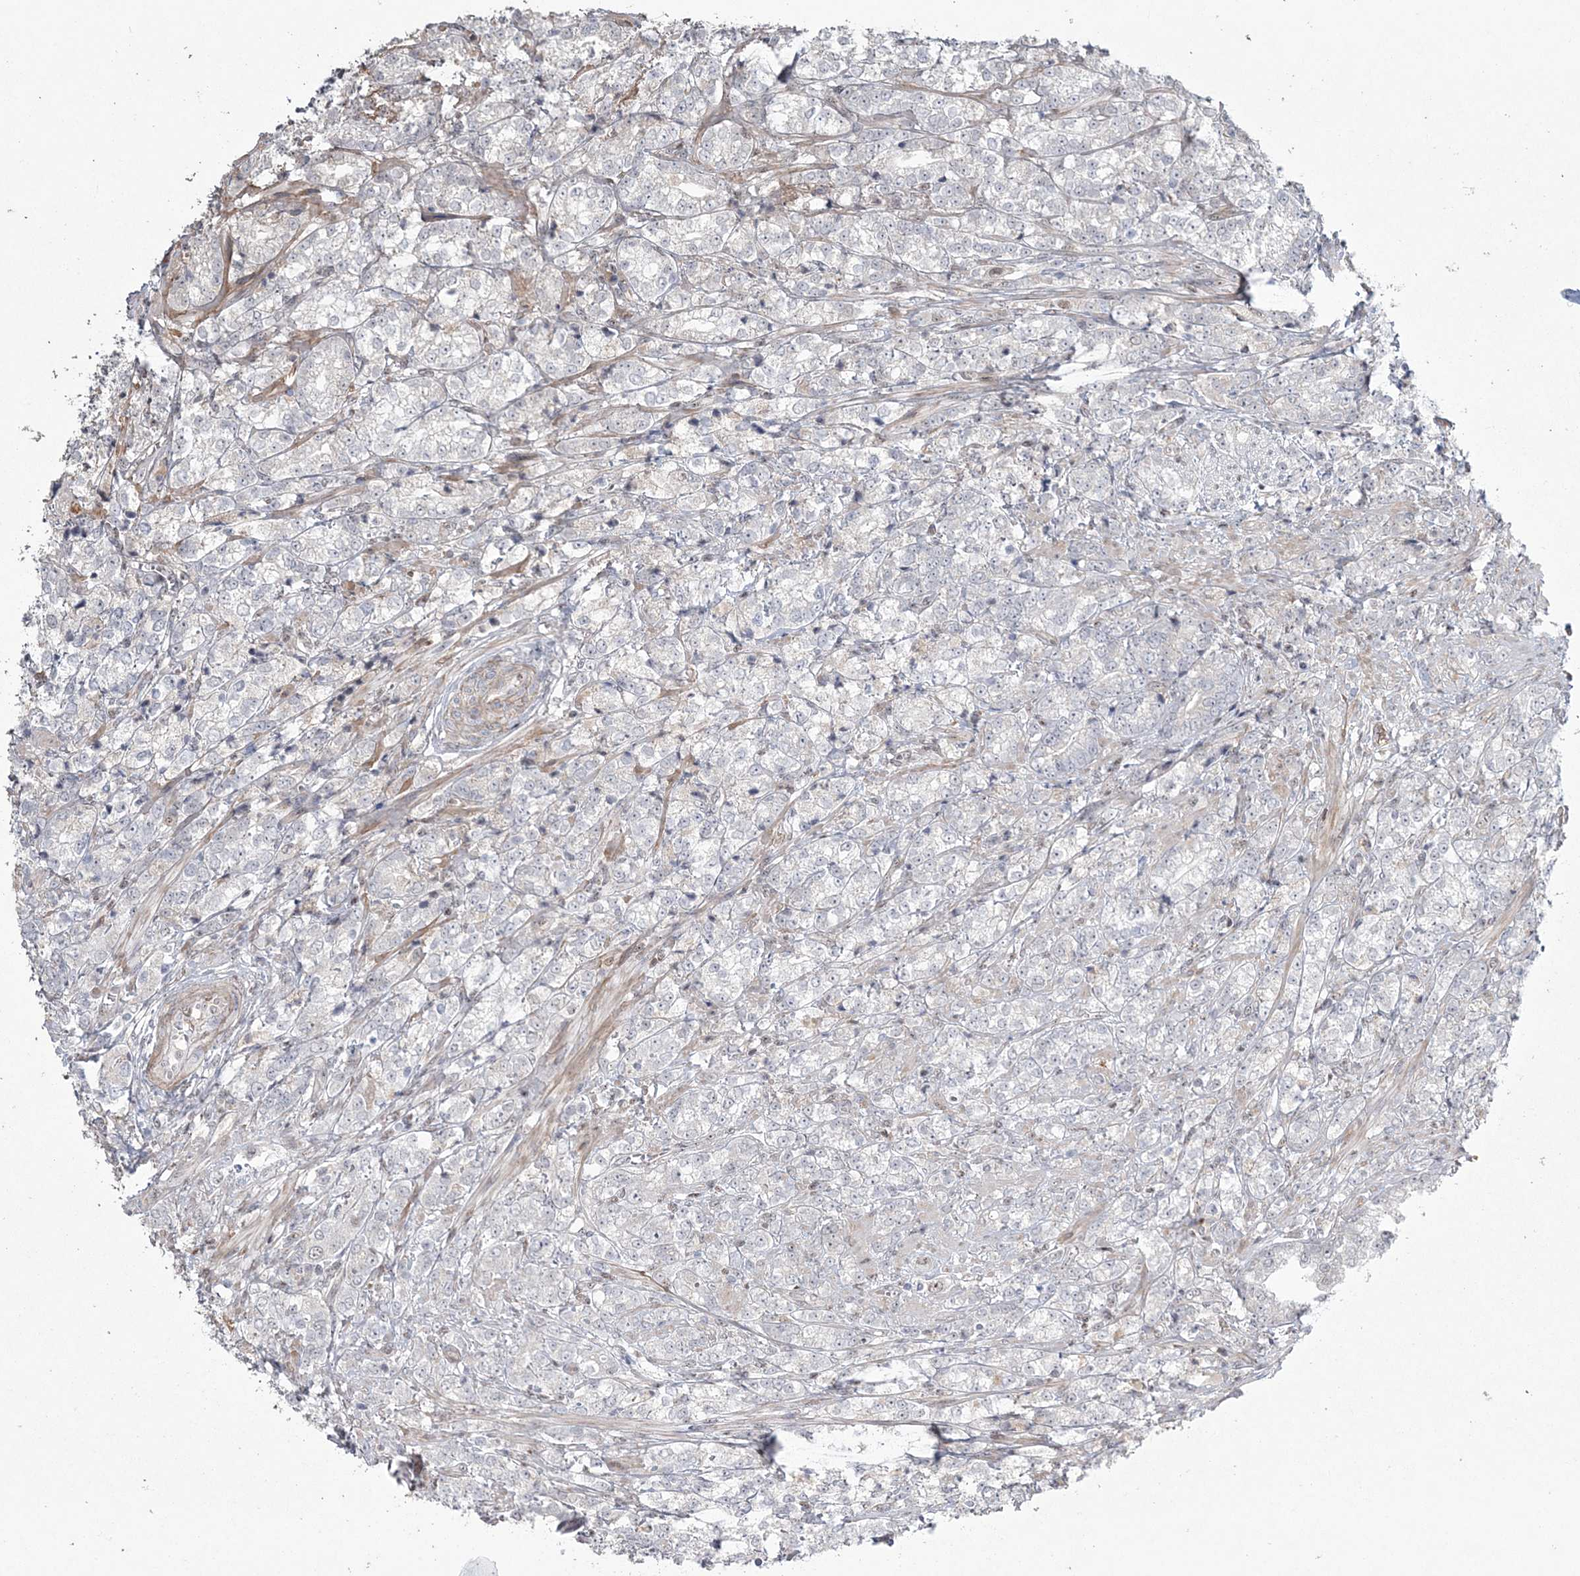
{"staining": {"intensity": "negative", "quantity": "none", "location": "none"}, "tissue": "prostate cancer", "cell_type": "Tumor cells", "image_type": "cancer", "snomed": [{"axis": "morphology", "description": "Adenocarcinoma, High grade"}, {"axis": "topography", "description": "Prostate"}], "caption": "Image shows no significant protein expression in tumor cells of prostate cancer (adenocarcinoma (high-grade)).", "gene": "RBM17", "patient": {"sex": "male", "age": 69}}